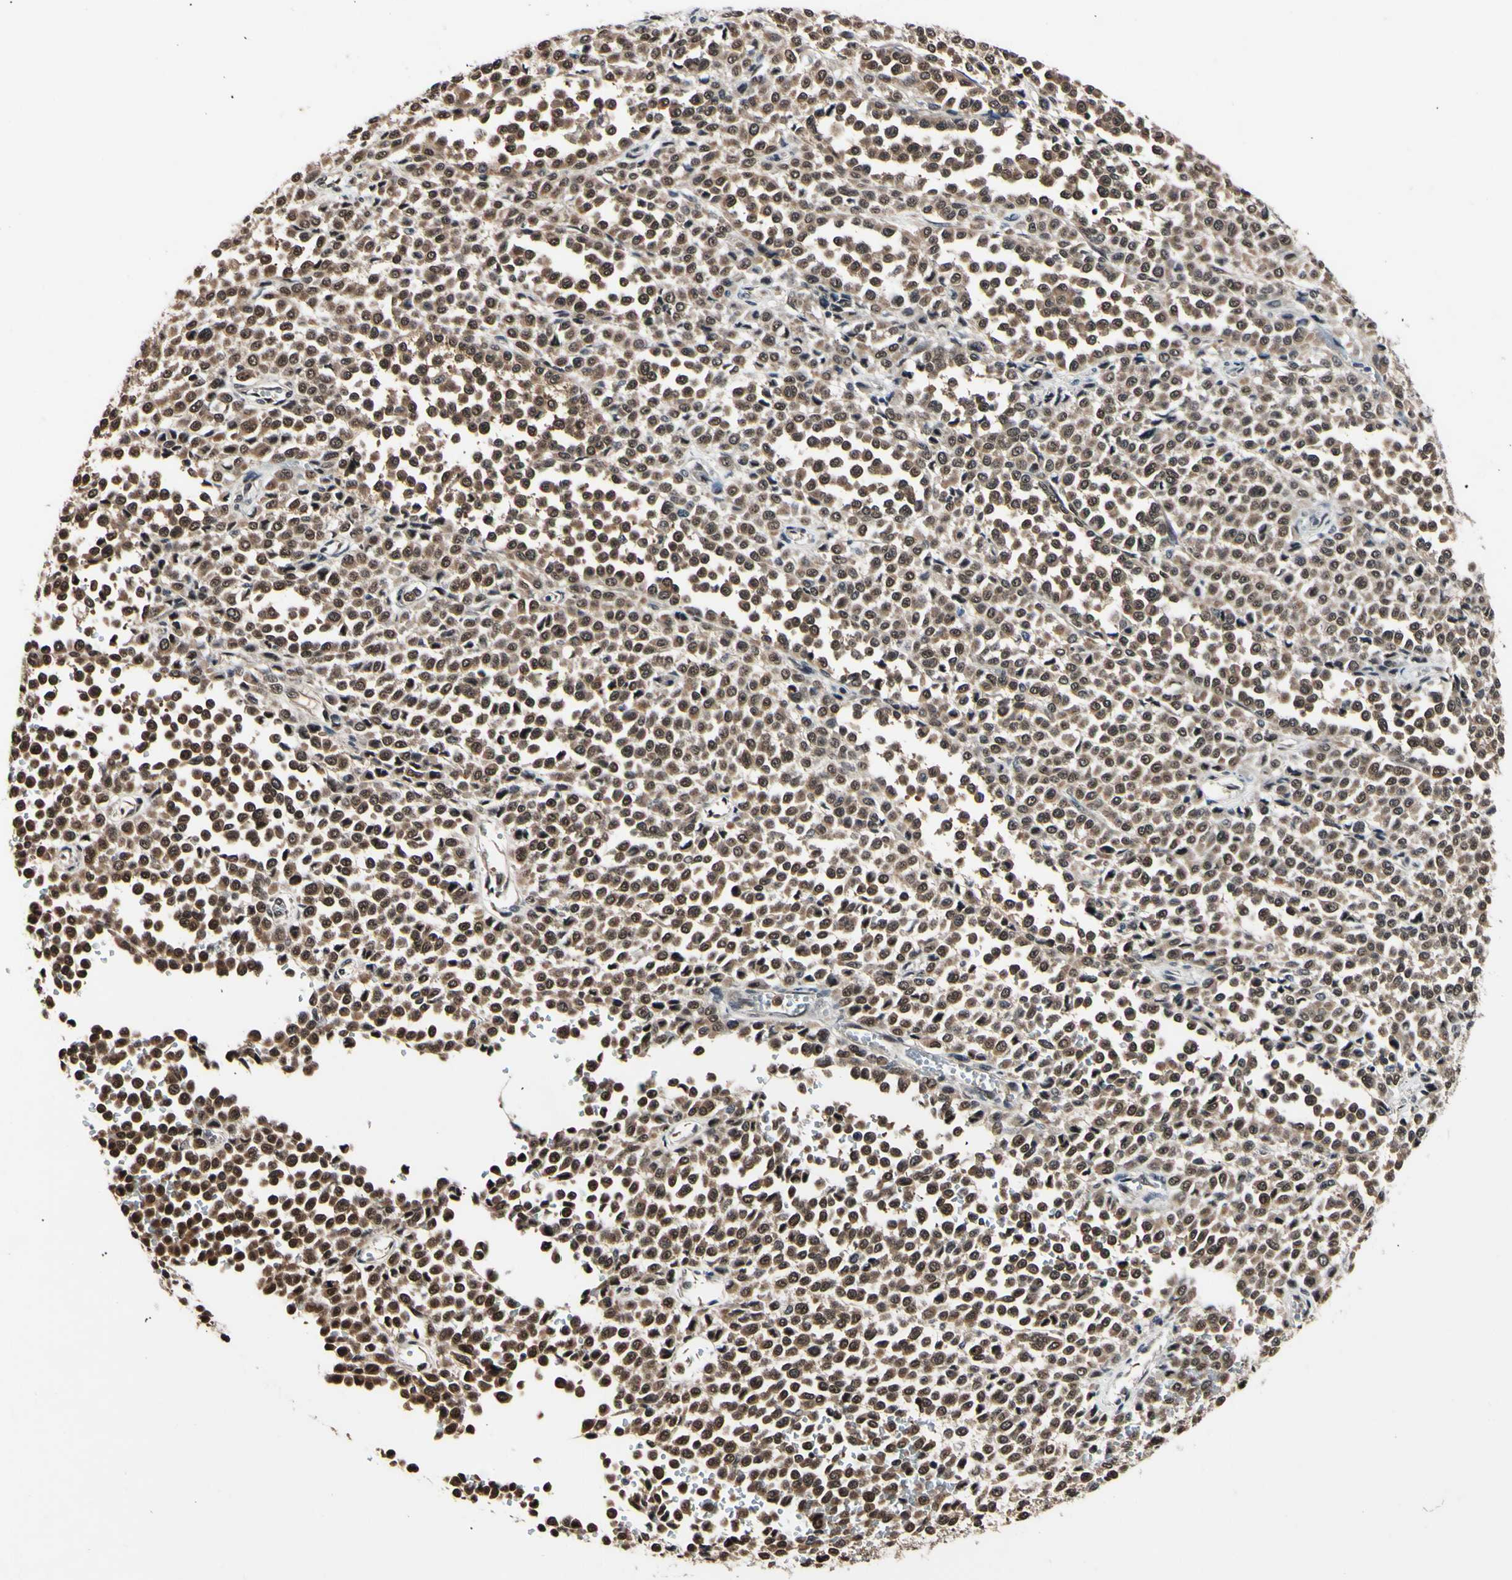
{"staining": {"intensity": "weak", "quantity": ">75%", "location": "cytoplasmic/membranous,nuclear"}, "tissue": "melanoma", "cell_type": "Tumor cells", "image_type": "cancer", "snomed": [{"axis": "morphology", "description": "Malignant melanoma, Metastatic site"}, {"axis": "topography", "description": "Pancreas"}], "caption": "Tumor cells reveal low levels of weak cytoplasmic/membranous and nuclear staining in approximately >75% of cells in malignant melanoma (metastatic site).", "gene": "PSMD10", "patient": {"sex": "female", "age": 30}}